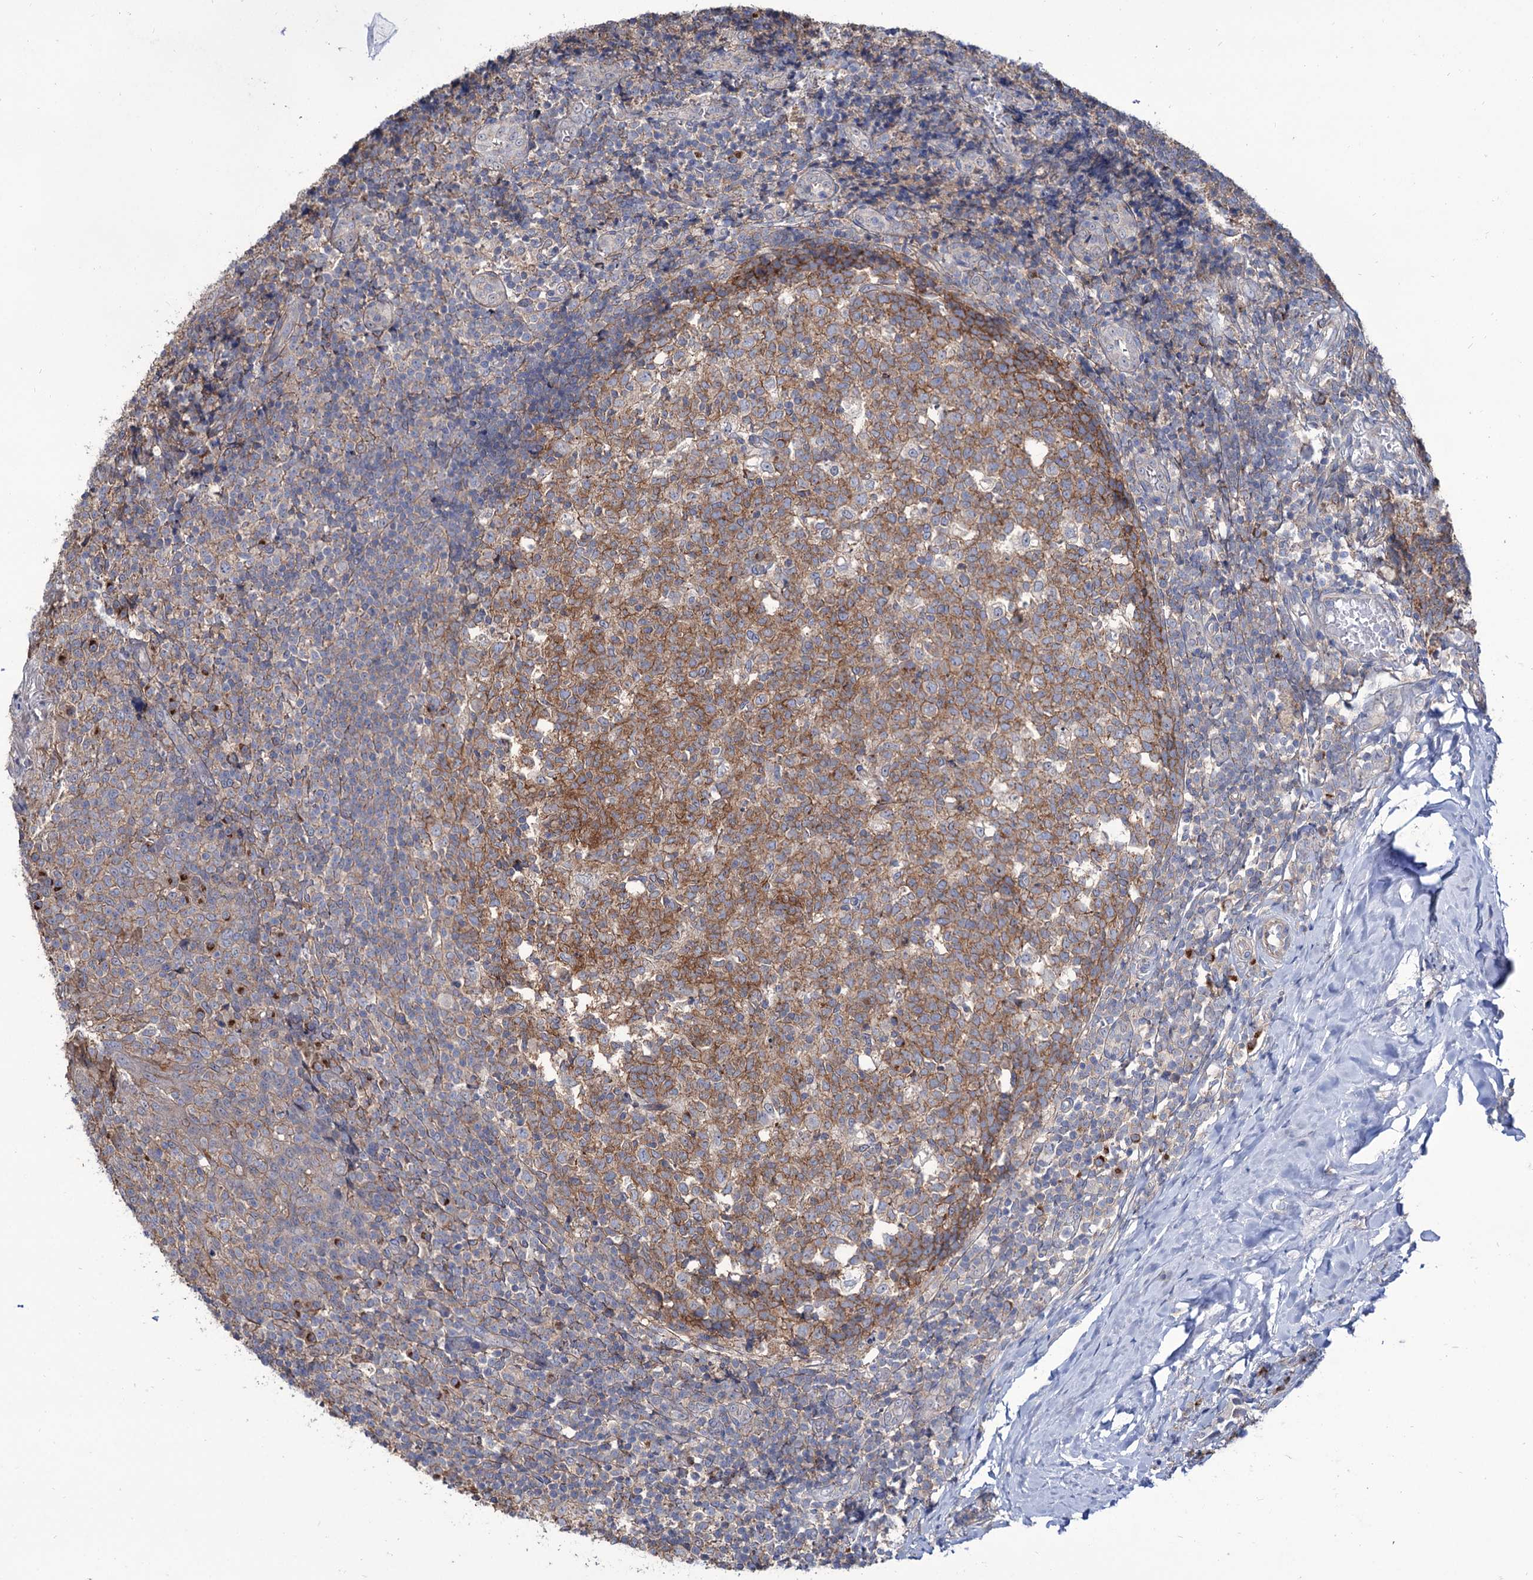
{"staining": {"intensity": "moderate", "quantity": ">75%", "location": "cytoplasmic/membranous"}, "tissue": "tonsil", "cell_type": "Germinal center cells", "image_type": "normal", "snomed": [{"axis": "morphology", "description": "Normal tissue, NOS"}, {"axis": "topography", "description": "Tonsil"}], "caption": "About >75% of germinal center cells in benign tonsil show moderate cytoplasmic/membranous protein positivity as visualized by brown immunohistochemical staining.", "gene": "SEC24A", "patient": {"sex": "female", "age": 19}}